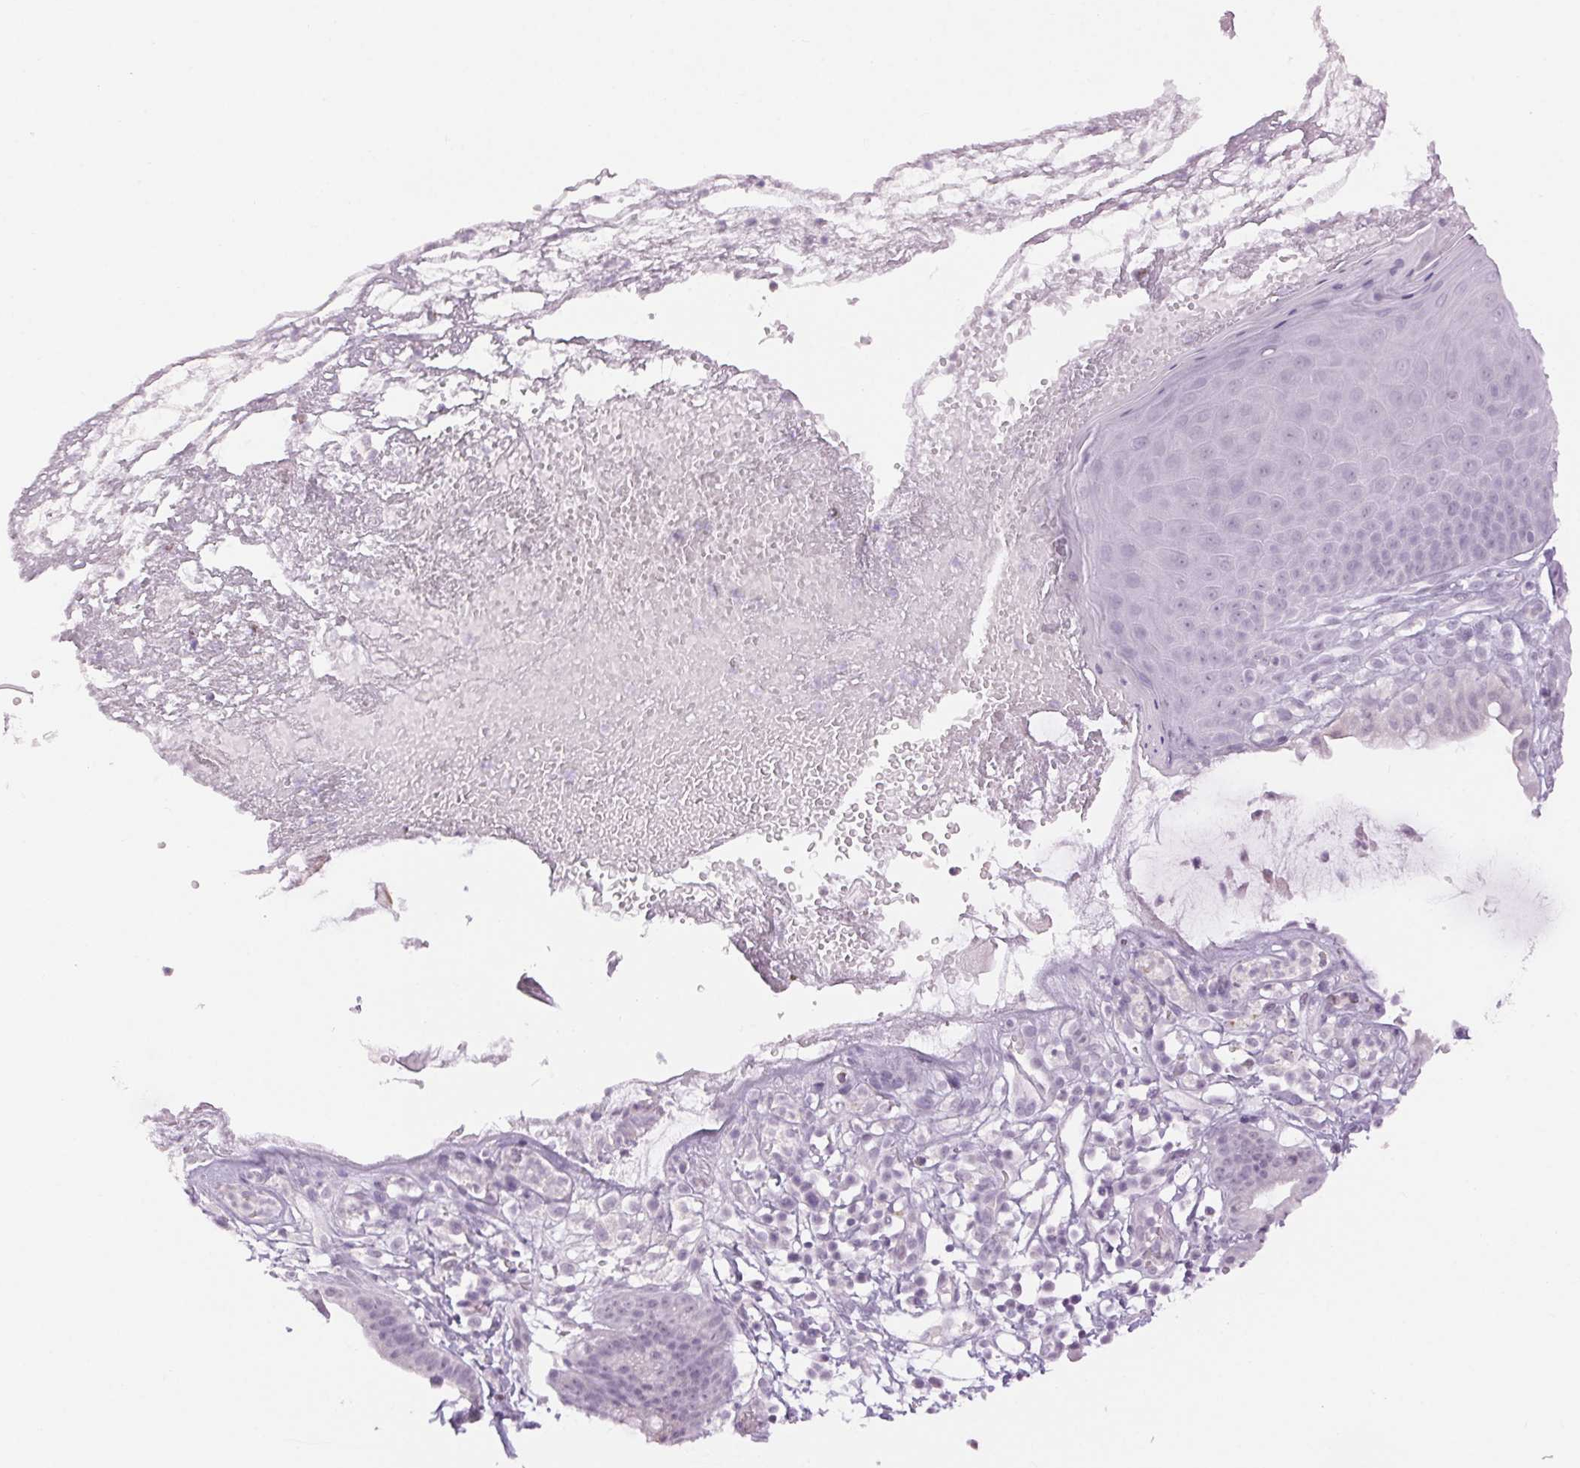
{"staining": {"intensity": "negative", "quantity": "none", "location": "none"}, "tissue": "skin", "cell_type": "Epidermal cells", "image_type": "normal", "snomed": [{"axis": "morphology", "description": "Normal tissue, NOS"}, {"axis": "topography", "description": "Anal"}], "caption": "An image of human skin is negative for staining in epidermal cells. (DAB (3,3'-diaminobenzidine) immunohistochemistry visualized using brightfield microscopy, high magnification).", "gene": "SLC6A19", "patient": {"sex": "male", "age": 53}}